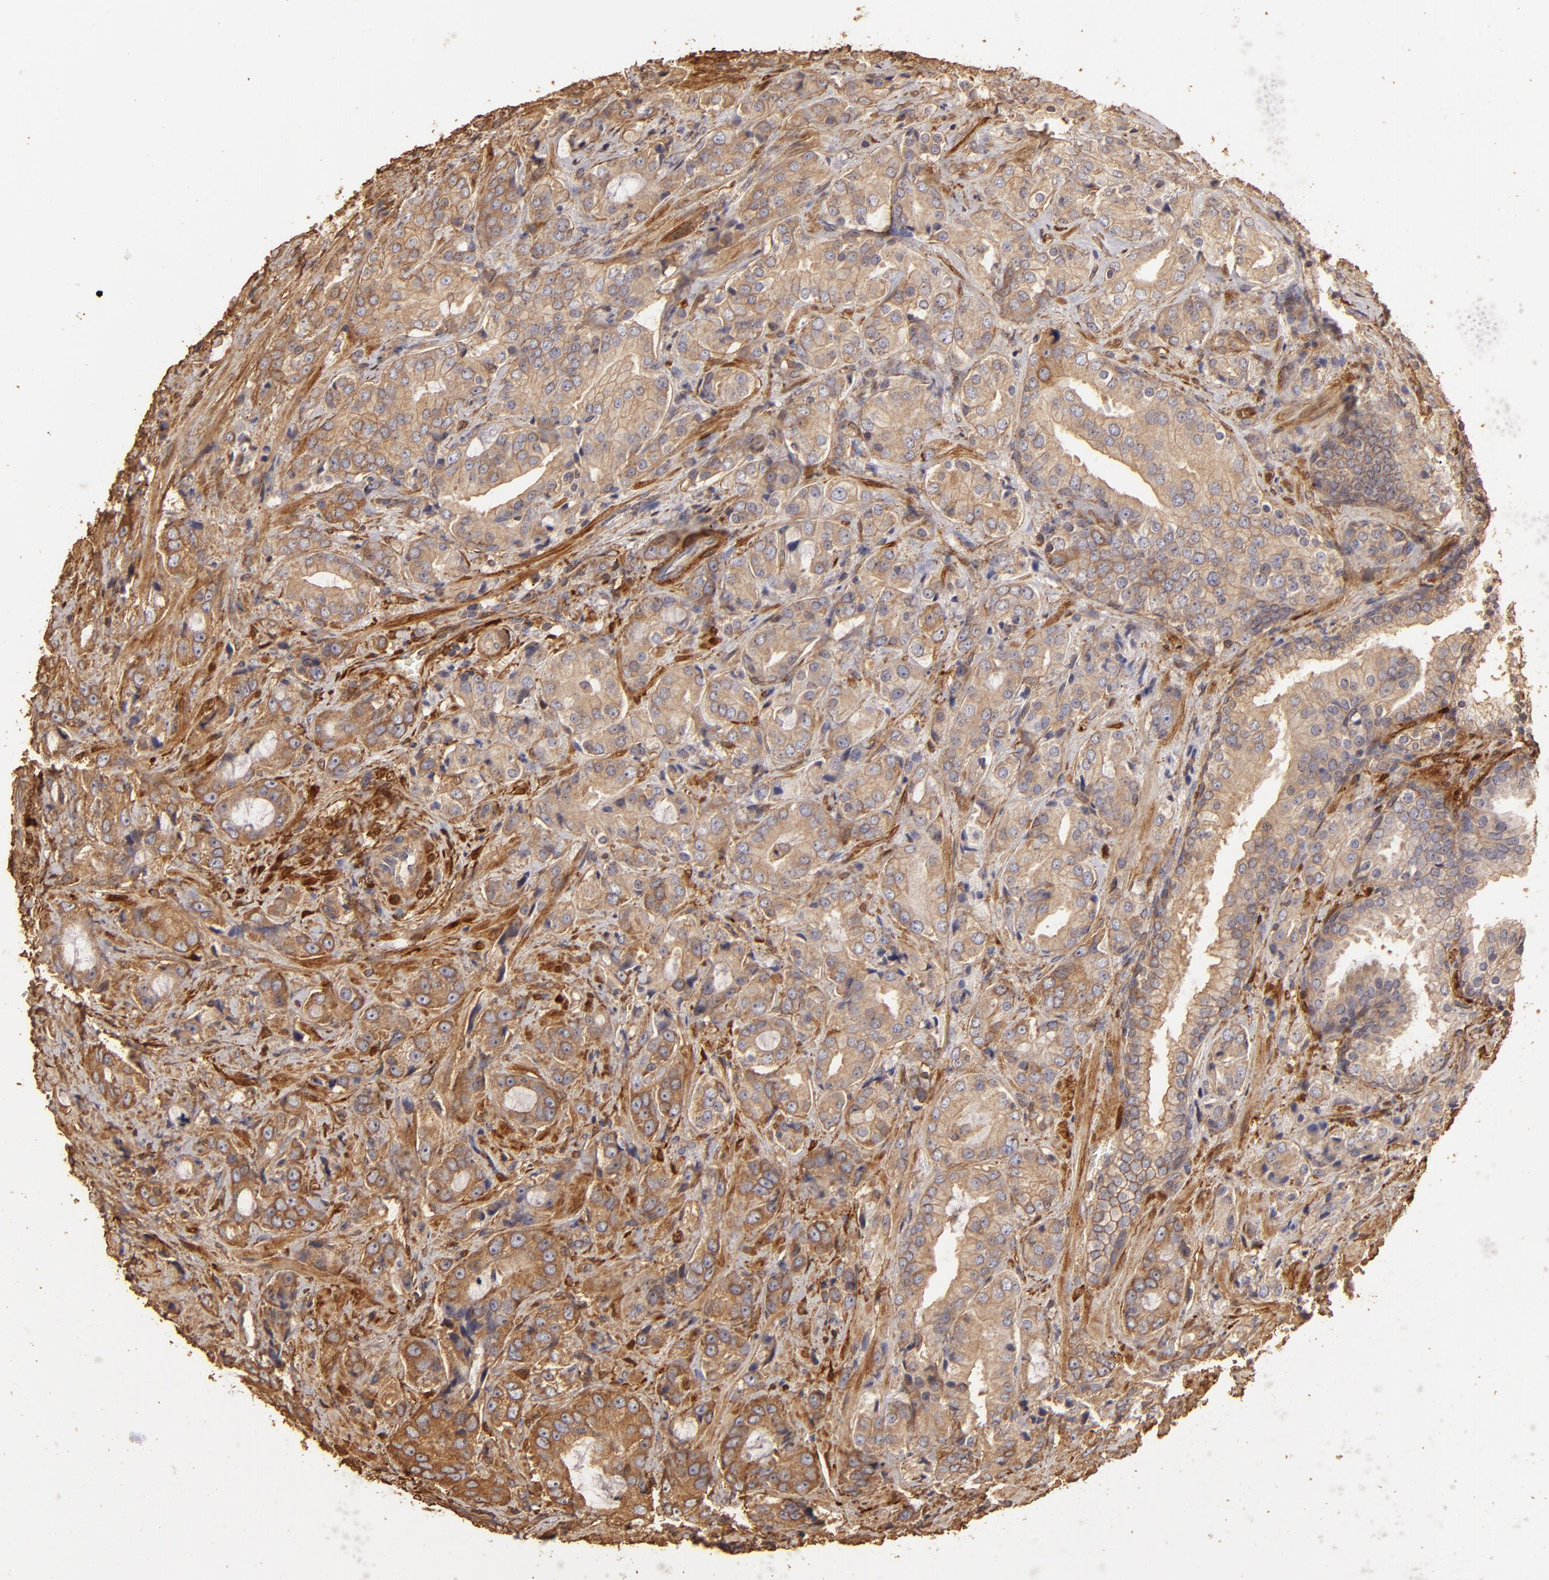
{"staining": {"intensity": "moderate", "quantity": ">75%", "location": "cytoplasmic/membranous"}, "tissue": "prostate cancer", "cell_type": "Tumor cells", "image_type": "cancer", "snomed": [{"axis": "morphology", "description": "Adenocarcinoma, Medium grade"}, {"axis": "topography", "description": "Prostate"}], "caption": "Brown immunohistochemical staining in prostate medium-grade adenocarcinoma shows moderate cytoplasmic/membranous positivity in approximately >75% of tumor cells.", "gene": "HSPB6", "patient": {"sex": "male", "age": 70}}